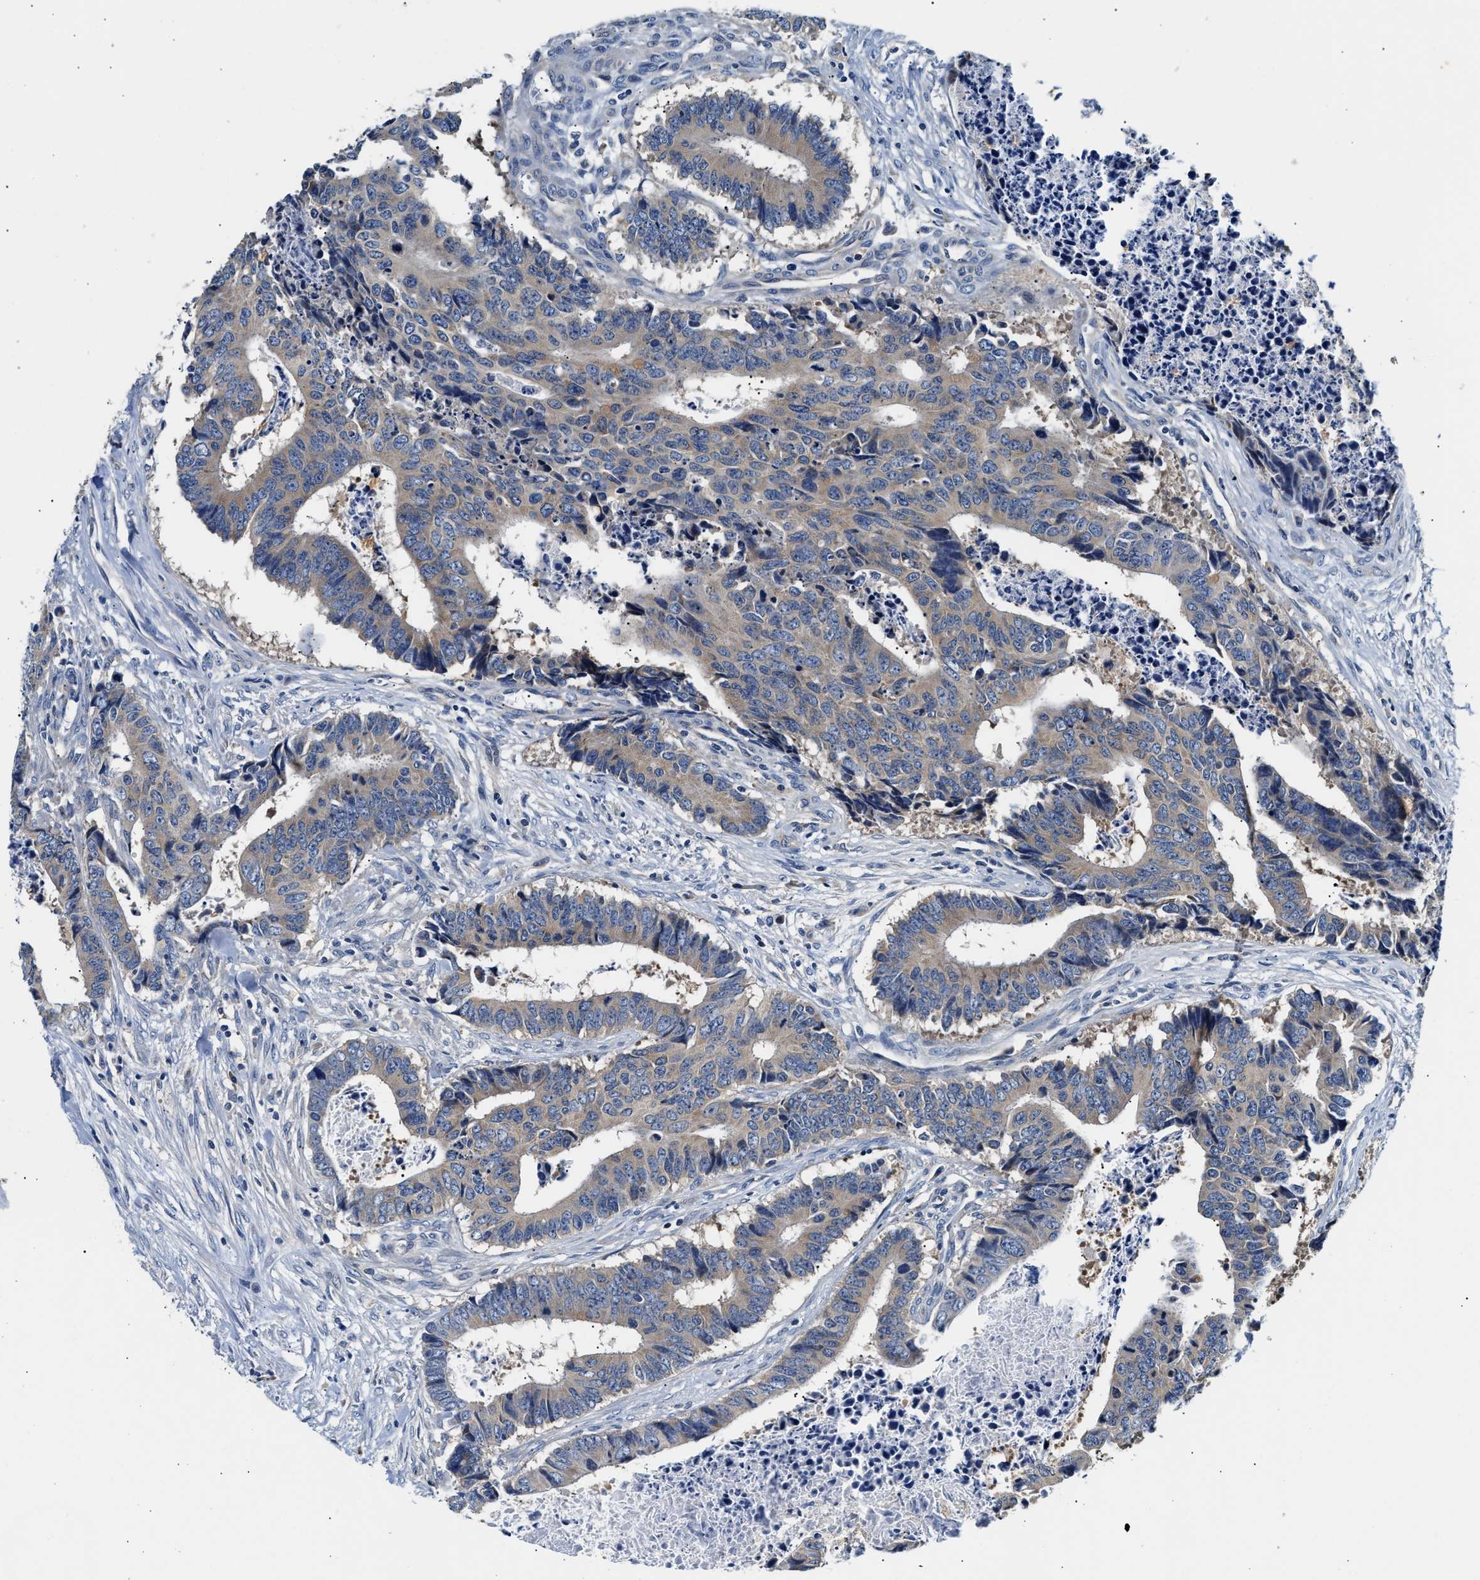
{"staining": {"intensity": "negative", "quantity": "none", "location": "none"}, "tissue": "colorectal cancer", "cell_type": "Tumor cells", "image_type": "cancer", "snomed": [{"axis": "morphology", "description": "Adenocarcinoma, NOS"}, {"axis": "topography", "description": "Rectum"}], "caption": "High magnification brightfield microscopy of colorectal cancer (adenocarcinoma) stained with DAB (3,3'-diaminobenzidine) (brown) and counterstained with hematoxylin (blue): tumor cells show no significant staining.", "gene": "FAM185A", "patient": {"sex": "male", "age": 84}}